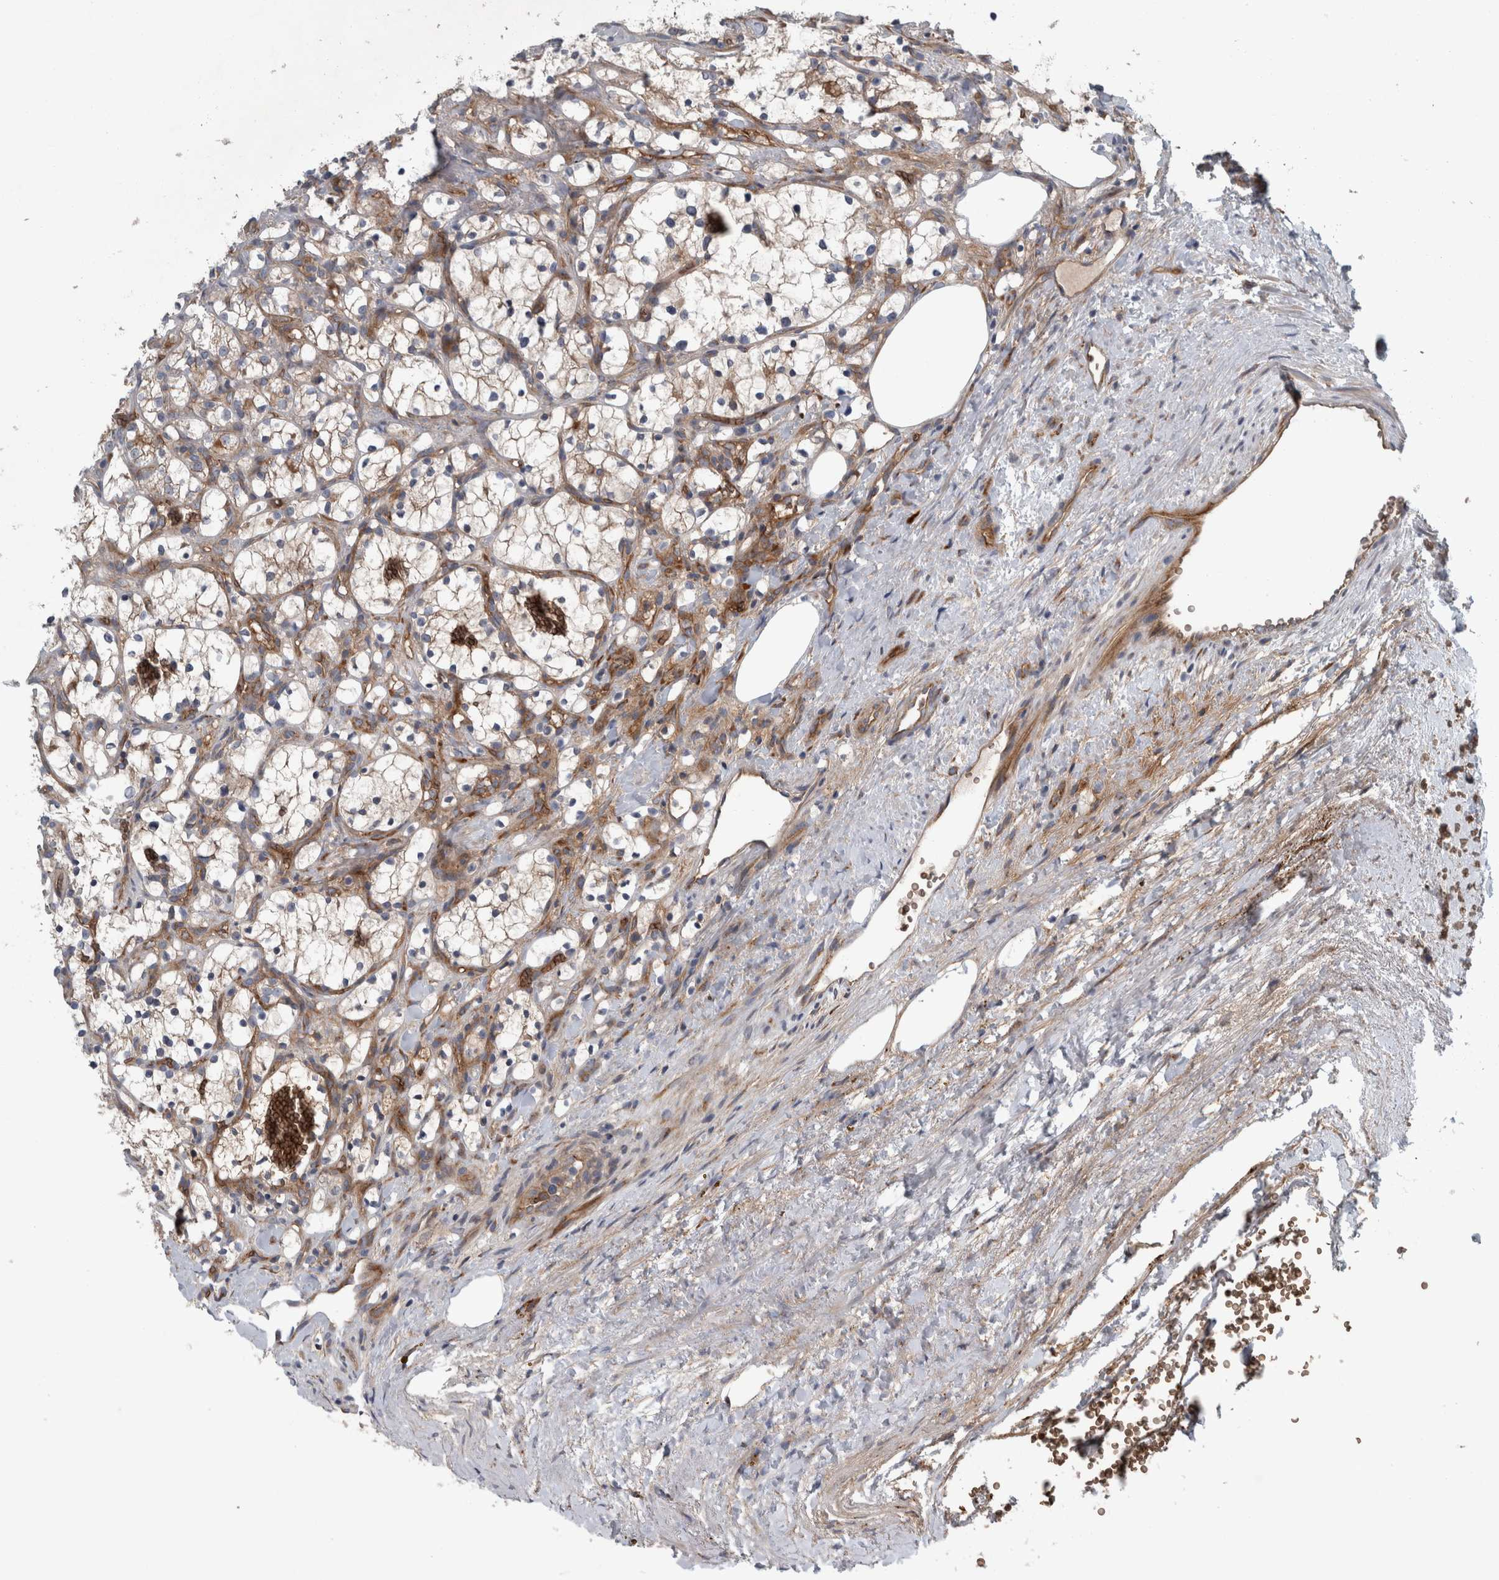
{"staining": {"intensity": "weak", "quantity": ">75%", "location": "cytoplasmic/membranous"}, "tissue": "renal cancer", "cell_type": "Tumor cells", "image_type": "cancer", "snomed": [{"axis": "morphology", "description": "Adenocarcinoma, NOS"}, {"axis": "topography", "description": "Kidney"}], "caption": "Immunohistochemical staining of renal cancer demonstrates weak cytoplasmic/membranous protein expression in approximately >75% of tumor cells.", "gene": "GLT8D2", "patient": {"sex": "female", "age": 69}}